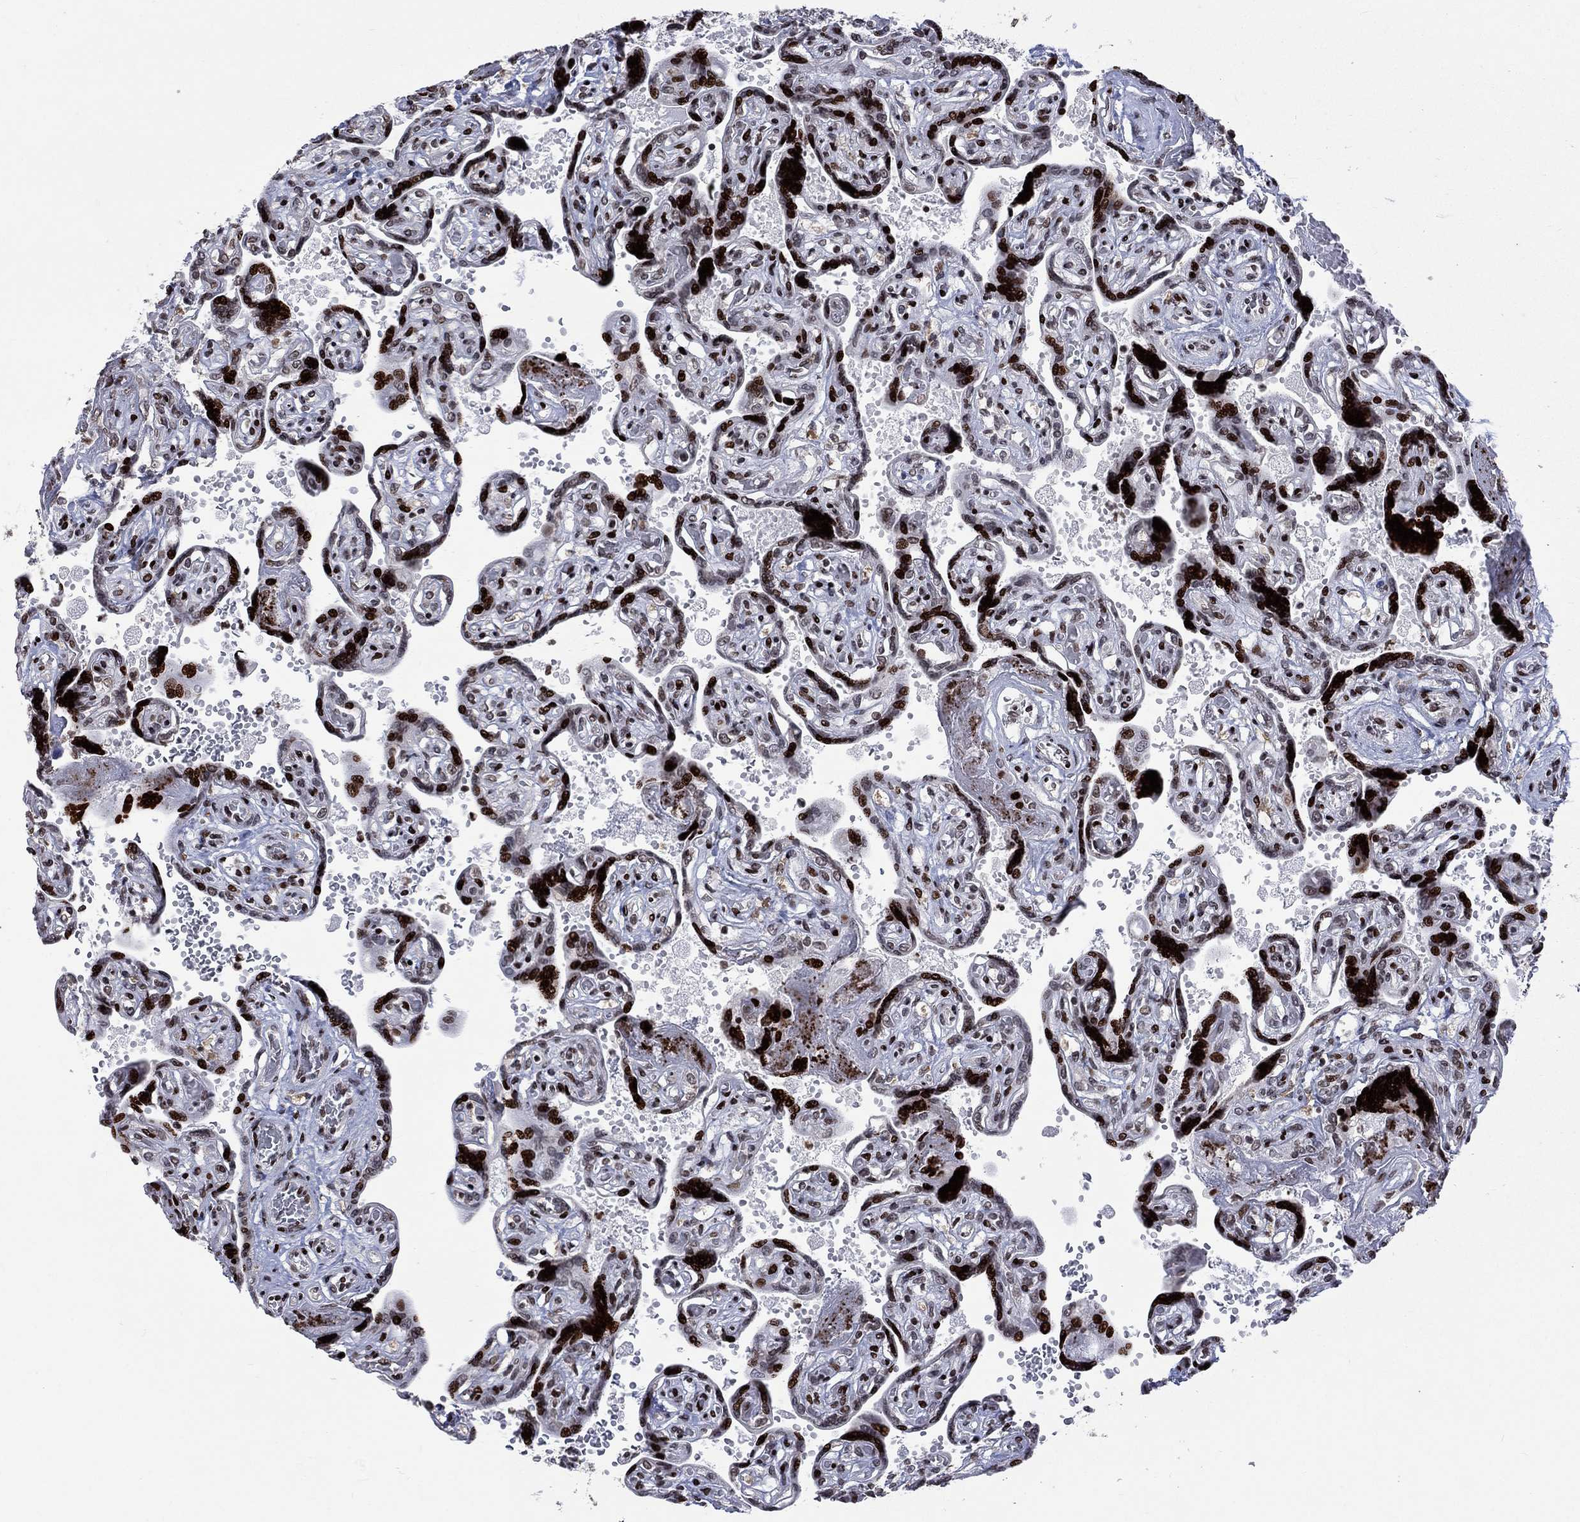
{"staining": {"intensity": "strong", "quantity": "25%-75%", "location": "nuclear"}, "tissue": "placenta", "cell_type": "Trophoblastic cells", "image_type": "normal", "snomed": [{"axis": "morphology", "description": "Normal tissue, NOS"}, {"axis": "topography", "description": "Placenta"}], "caption": "This photomicrograph demonstrates normal placenta stained with immunohistochemistry (IHC) to label a protein in brown. The nuclear of trophoblastic cells show strong positivity for the protein. Nuclei are counter-stained blue.", "gene": "SRSF3", "patient": {"sex": "female", "age": 32}}